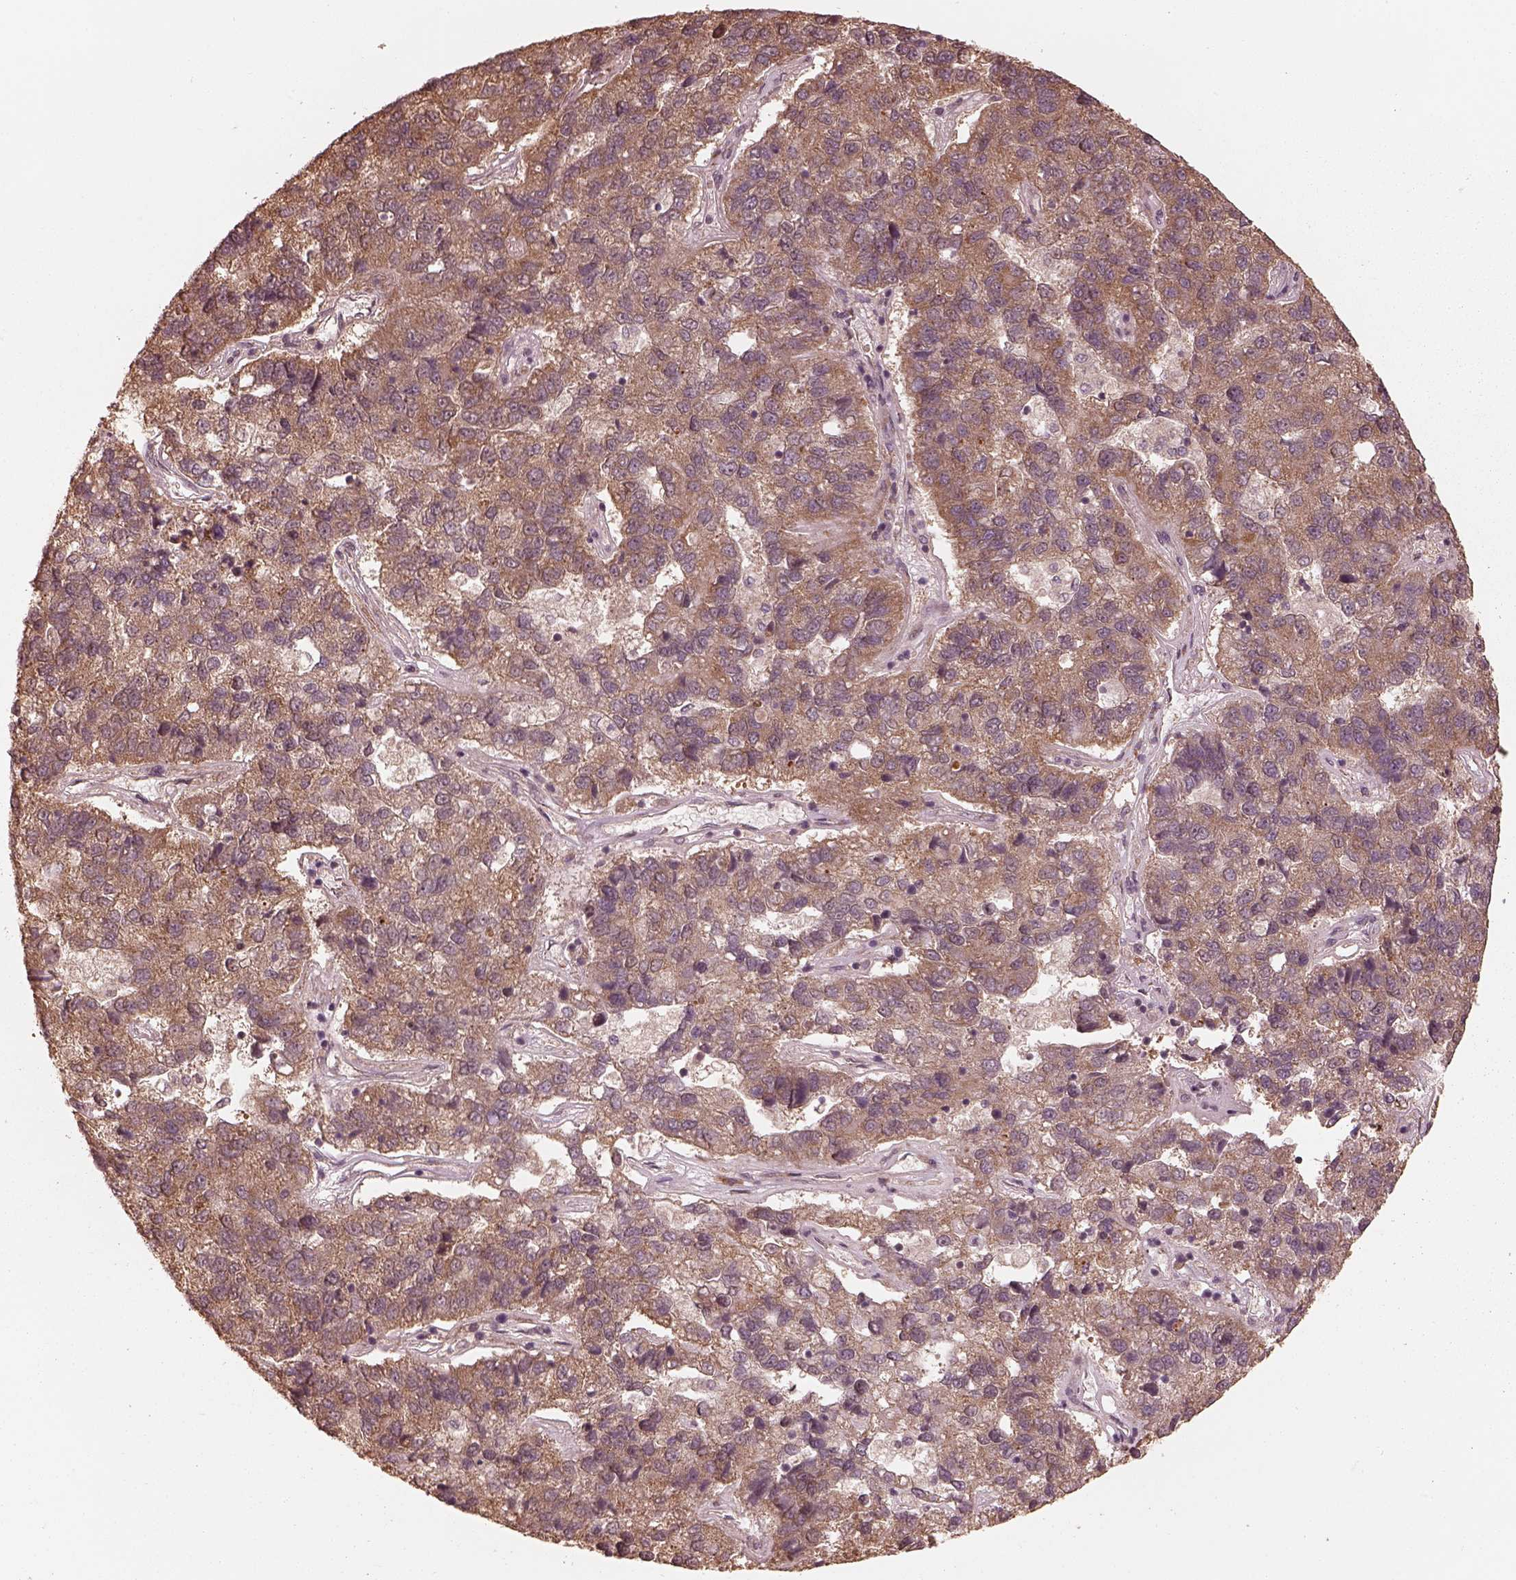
{"staining": {"intensity": "moderate", "quantity": ">75%", "location": "cytoplasmic/membranous"}, "tissue": "pancreatic cancer", "cell_type": "Tumor cells", "image_type": "cancer", "snomed": [{"axis": "morphology", "description": "Adenocarcinoma, NOS"}, {"axis": "topography", "description": "Pancreas"}], "caption": "A micrograph showing moderate cytoplasmic/membranous expression in approximately >75% of tumor cells in pancreatic adenocarcinoma, as visualized by brown immunohistochemical staining.", "gene": "DNAJC25", "patient": {"sex": "female", "age": 61}}